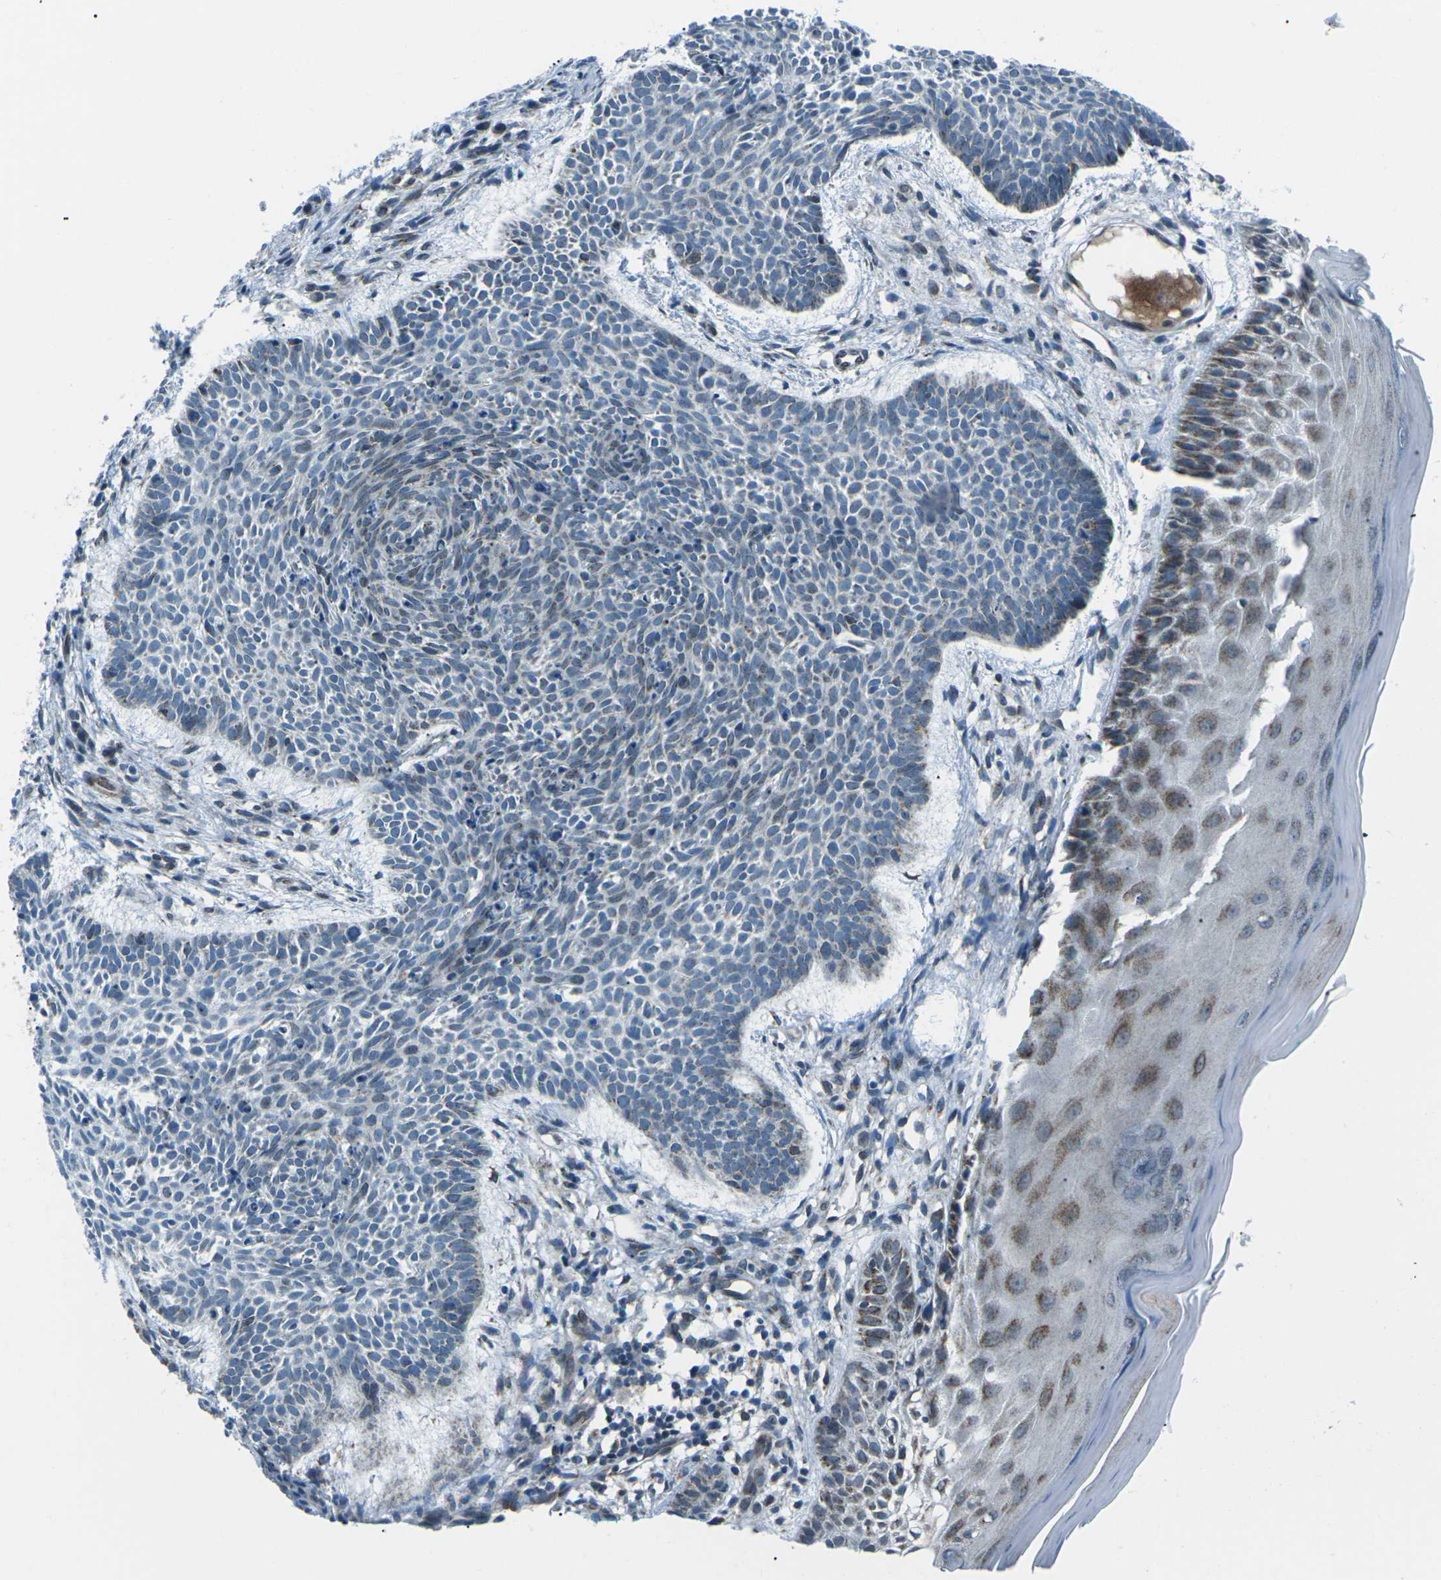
{"staining": {"intensity": "negative", "quantity": "none", "location": "none"}, "tissue": "skin cancer", "cell_type": "Tumor cells", "image_type": "cancer", "snomed": [{"axis": "morphology", "description": "Basal cell carcinoma"}, {"axis": "topography", "description": "Skin"}], "caption": "Immunohistochemical staining of human basal cell carcinoma (skin) reveals no significant staining in tumor cells.", "gene": "RFESD", "patient": {"sex": "male", "age": 60}}